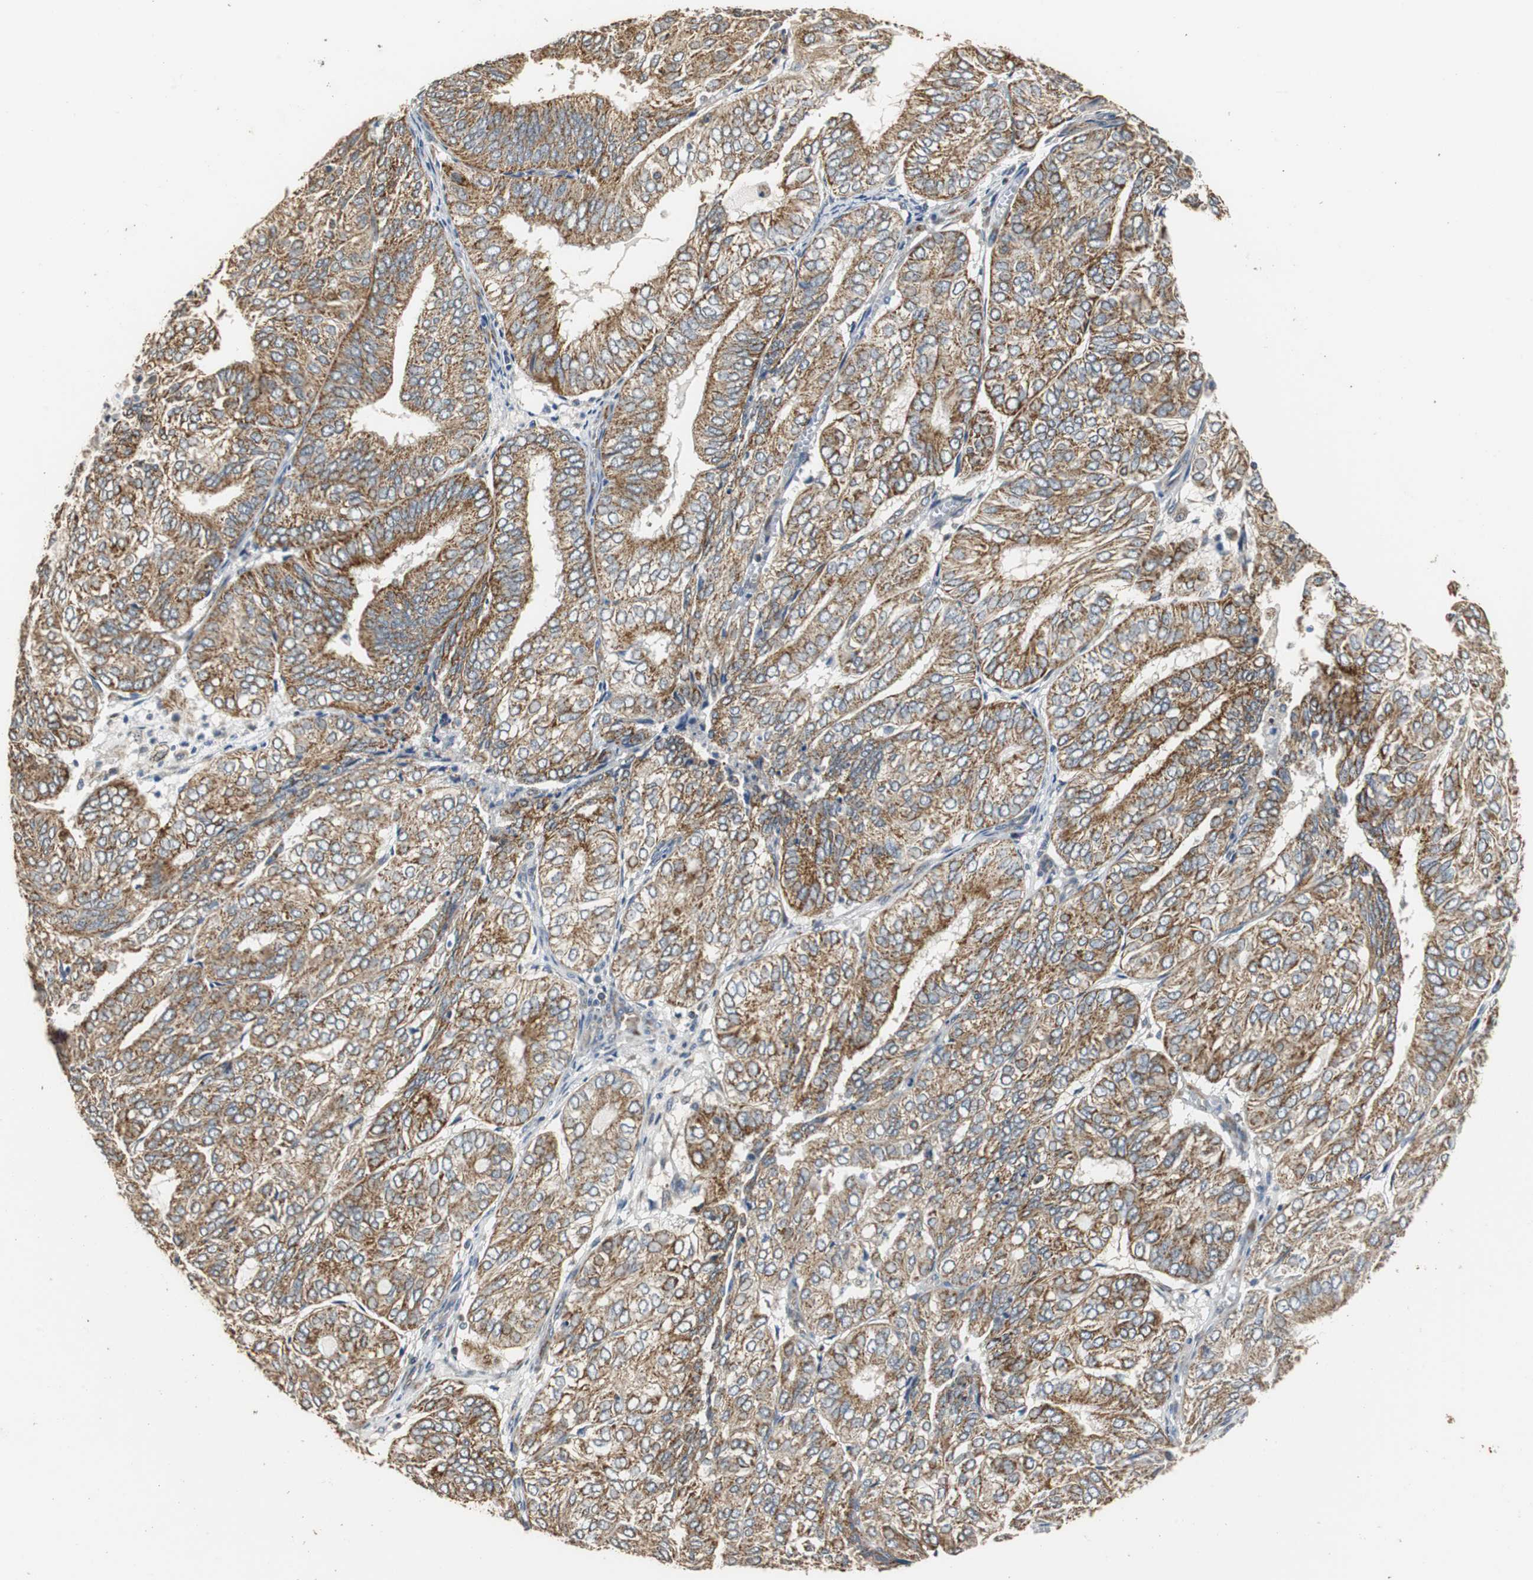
{"staining": {"intensity": "moderate", "quantity": ">75%", "location": "cytoplasmic/membranous"}, "tissue": "endometrial cancer", "cell_type": "Tumor cells", "image_type": "cancer", "snomed": [{"axis": "morphology", "description": "Adenocarcinoma, NOS"}, {"axis": "topography", "description": "Uterus"}], "caption": "Protein staining of adenocarcinoma (endometrial) tissue reveals moderate cytoplasmic/membranous positivity in about >75% of tumor cells.", "gene": "HMGCL", "patient": {"sex": "female", "age": 60}}